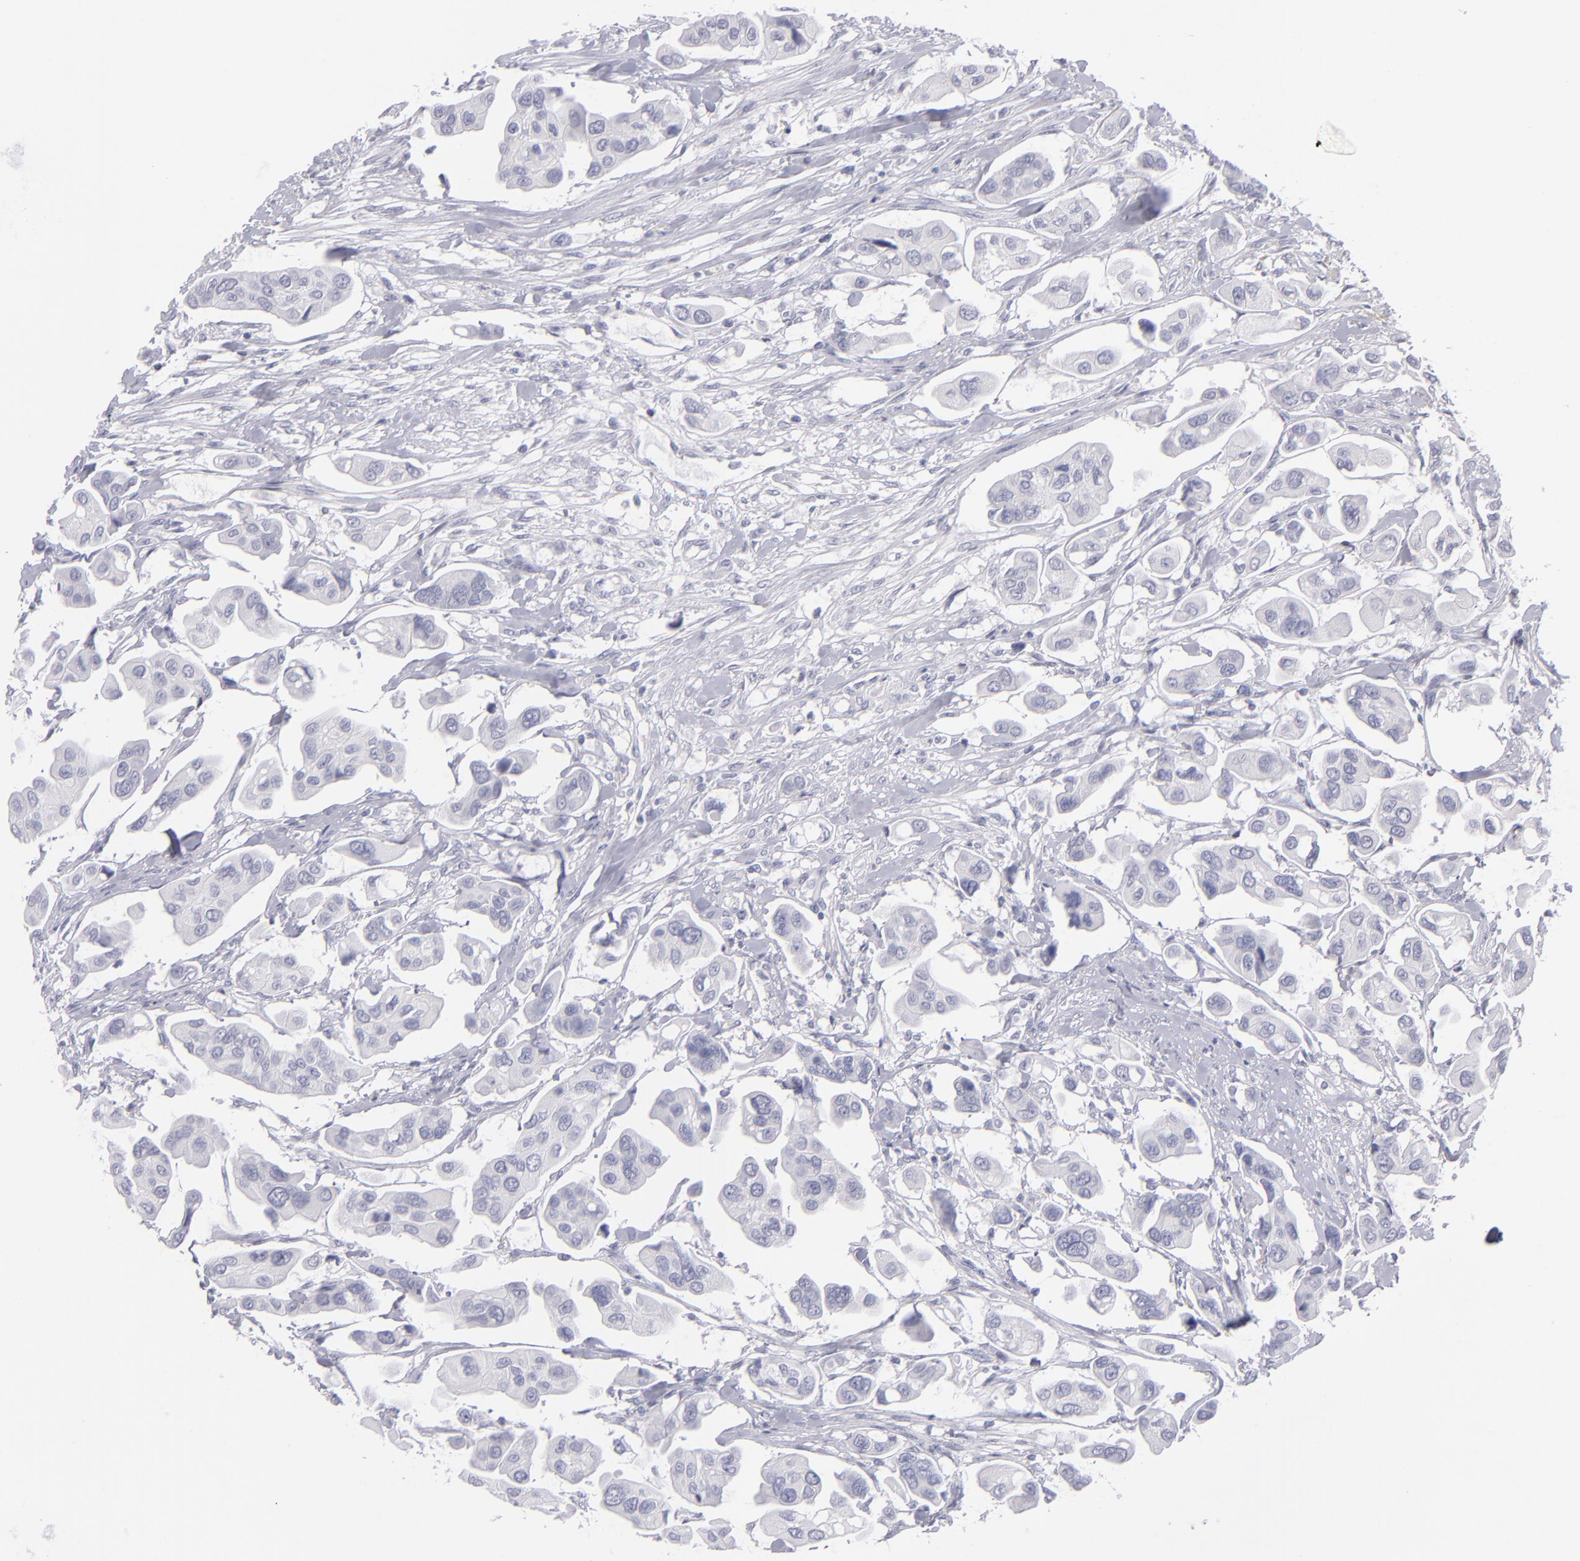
{"staining": {"intensity": "negative", "quantity": "none", "location": "none"}, "tissue": "urothelial cancer", "cell_type": "Tumor cells", "image_type": "cancer", "snomed": [{"axis": "morphology", "description": "Adenocarcinoma, NOS"}, {"axis": "topography", "description": "Urinary bladder"}], "caption": "Tumor cells are negative for protein expression in human urothelial cancer.", "gene": "MYH11", "patient": {"sex": "male", "age": 61}}